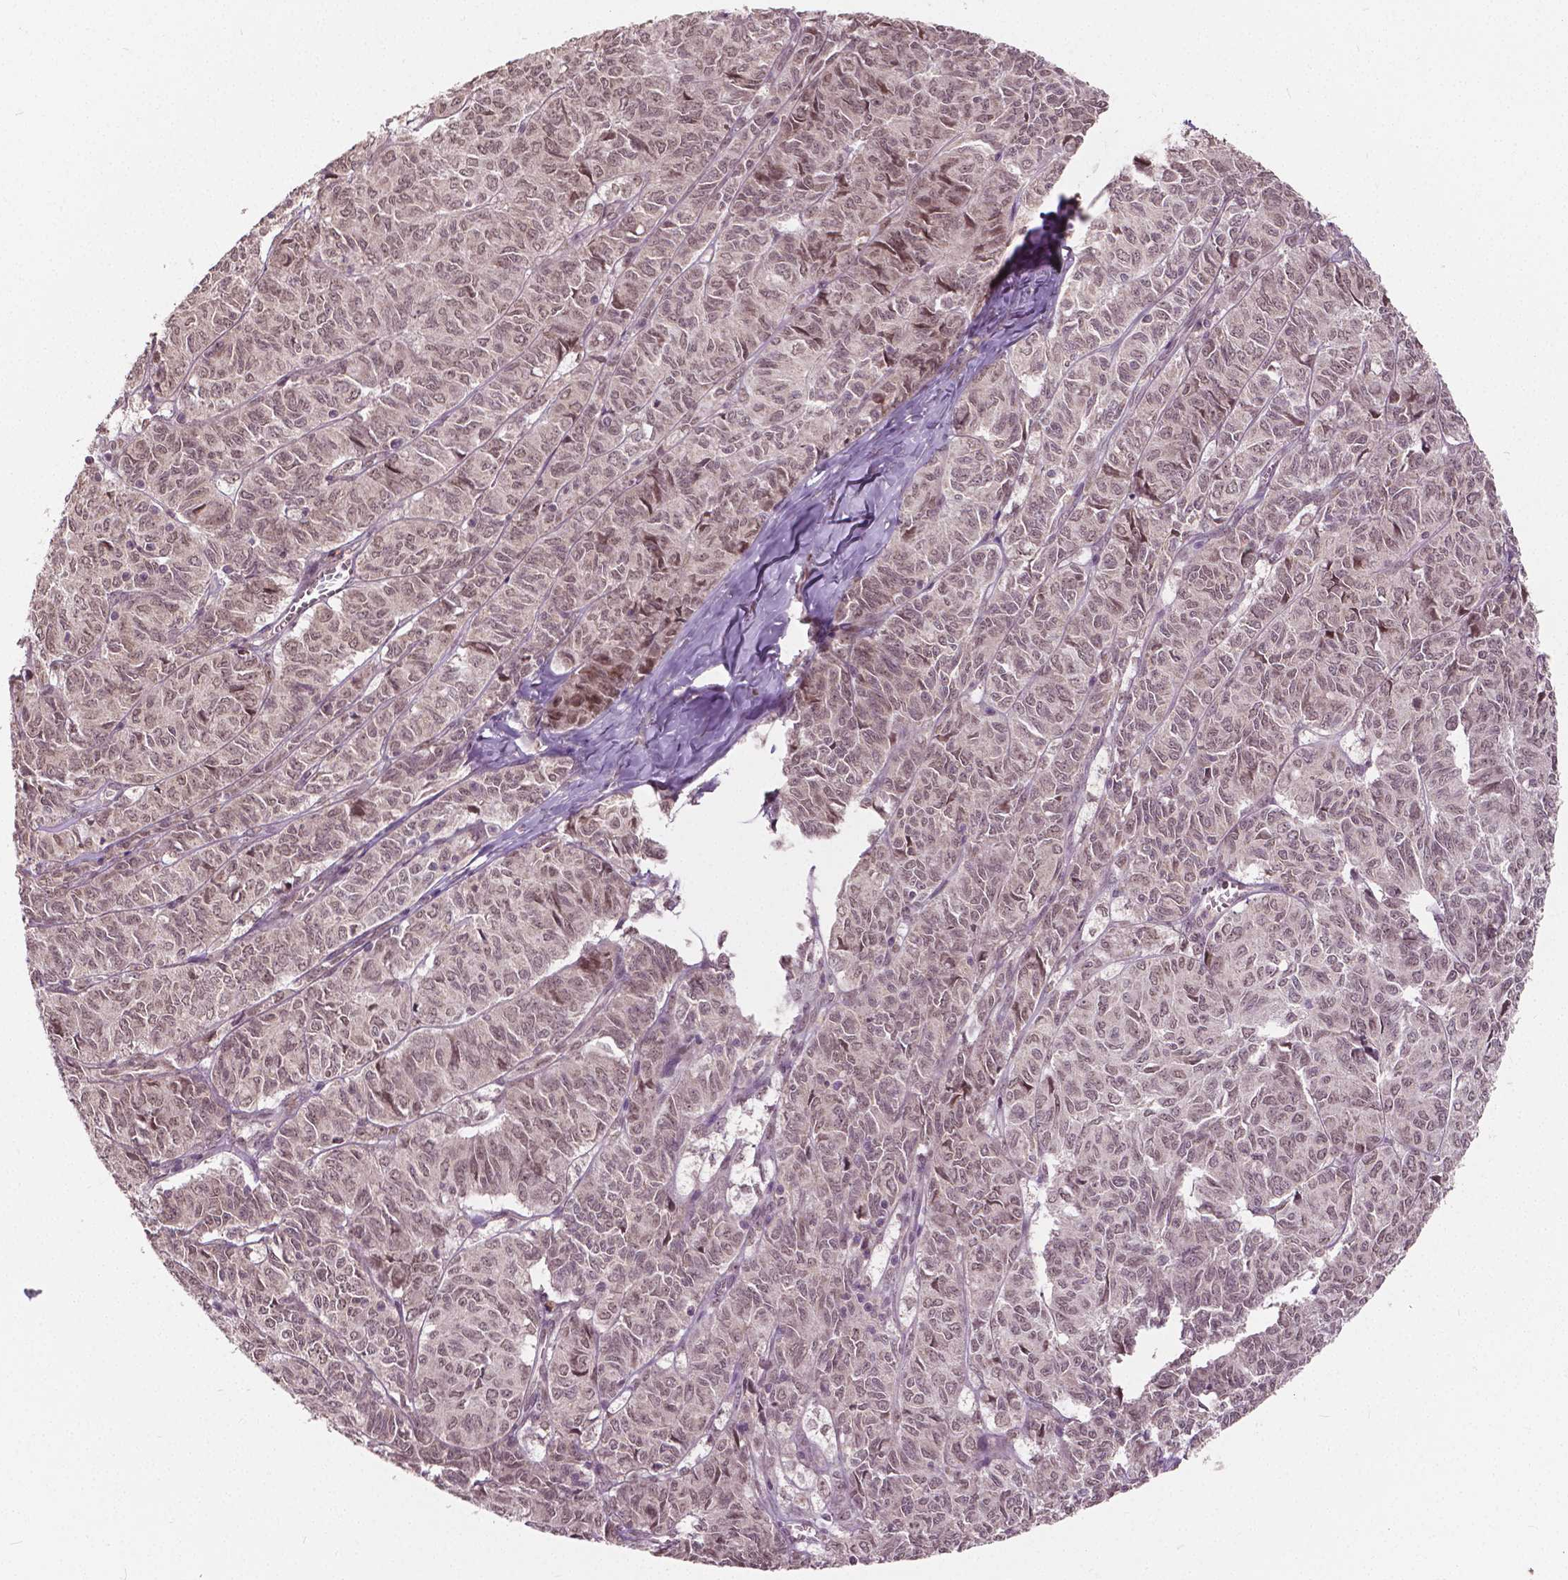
{"staining": {"intensity": "negative", "quantity": "none", "location": "none"}, "tissue": "ovarian cancer", "cell_type": "Tumor cells", "image_type": "cancer", "snomed": [{"axis": "morphology", "description": "Carcinoma, endometroid"}, {"axis": "topography", "description": "Ovary"}], "caption": "Tumor cells are negative for brown protein staining in ovarian cancer.", "gene": "HMBOX1", "patient": {"sex": "female", "age": 80}}